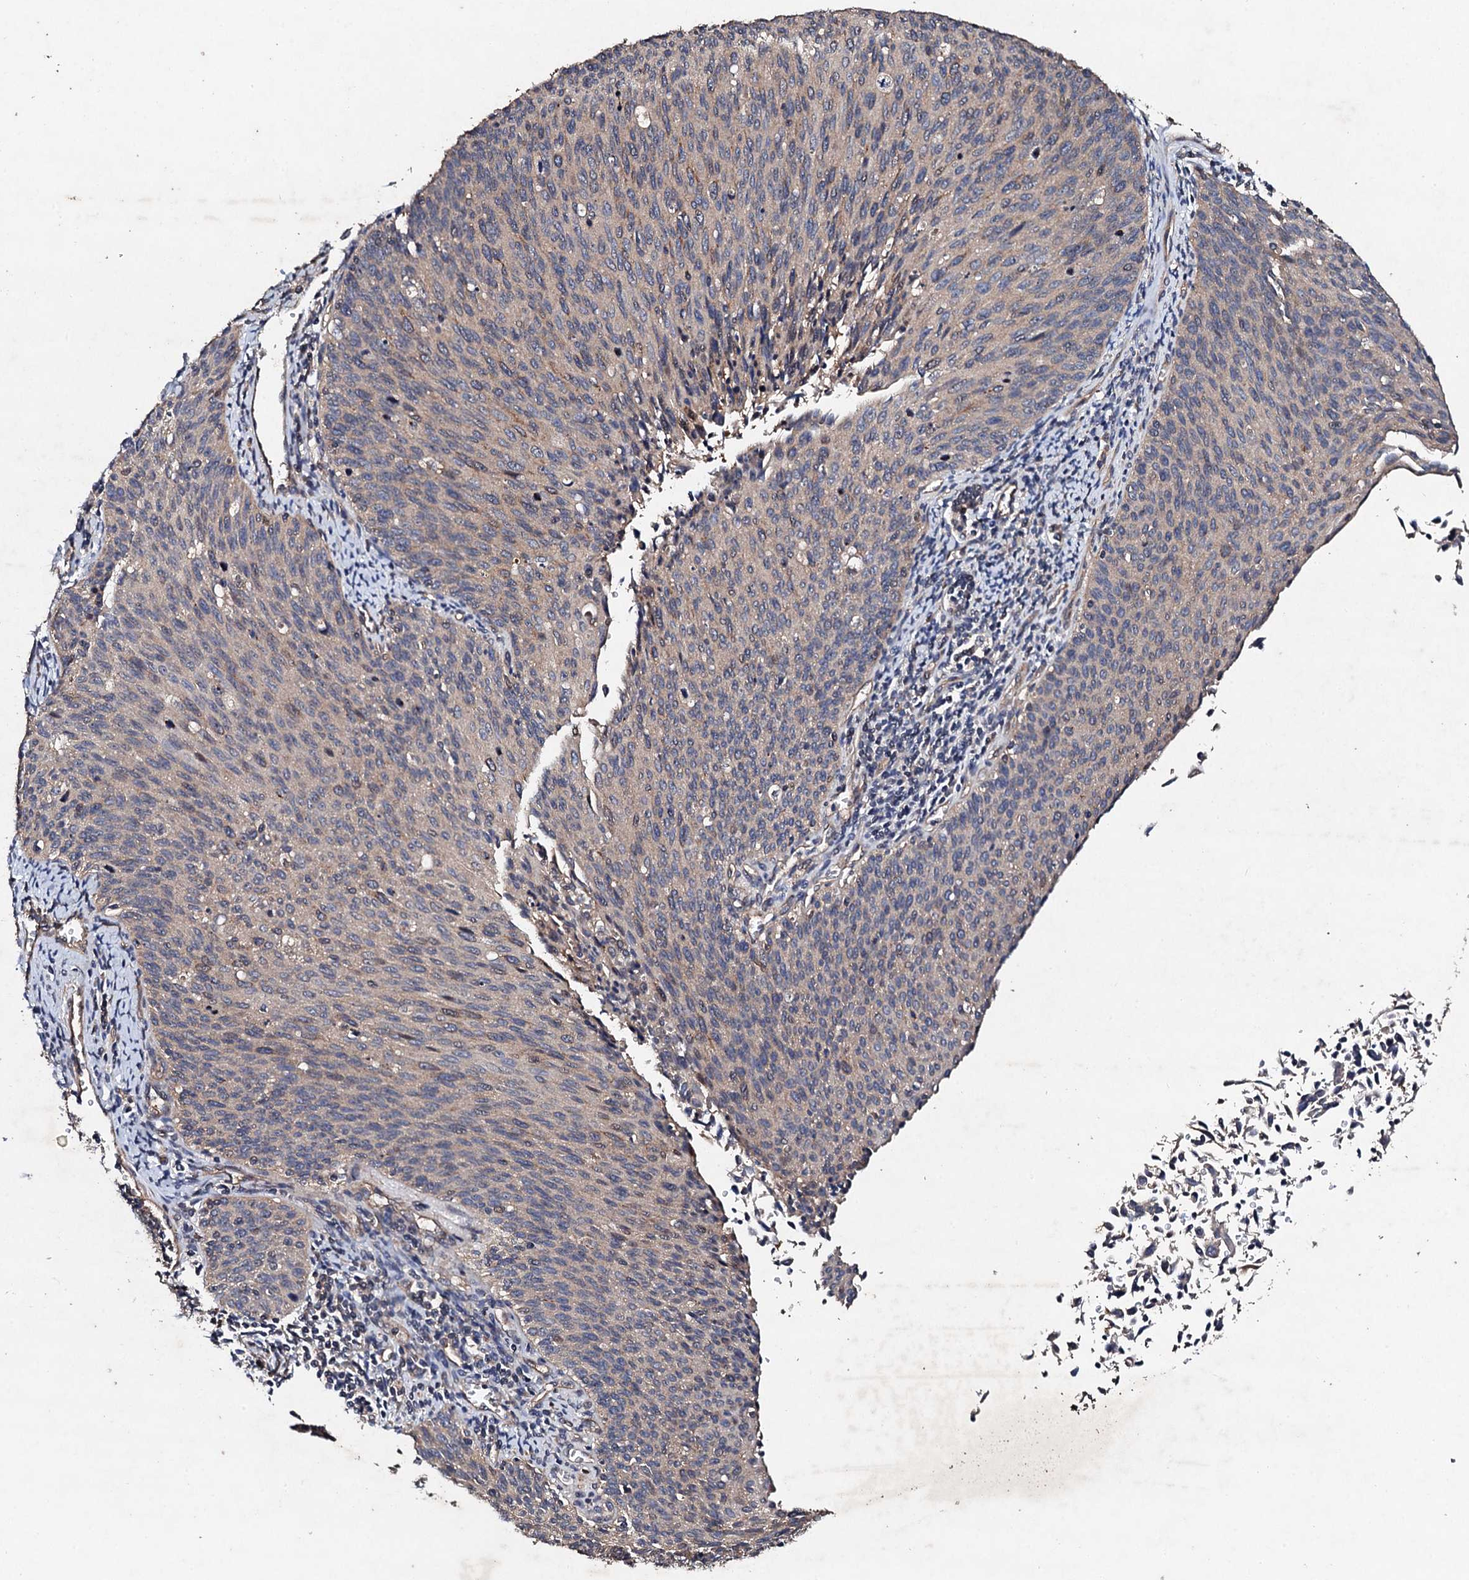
{"staining": {"intensity": "weak", "quantity": ">75%", "location": "cytoplasmic/membranous"}, "tissue": "cervical cancer", "cell_type": "Tumor cells", "image_type": "cancer", "snomed": [{"axis": "morphology", "description": "Squamous cell carcinoma, NOS"}, {"axis": "topography", "description": "Cervix"}], "caption": "Human cervical cancer stained with a protein marker displays weak staining in tumor cells.", "gene": "MOCOS", "patient": {"sex": "female", "age": 55}}